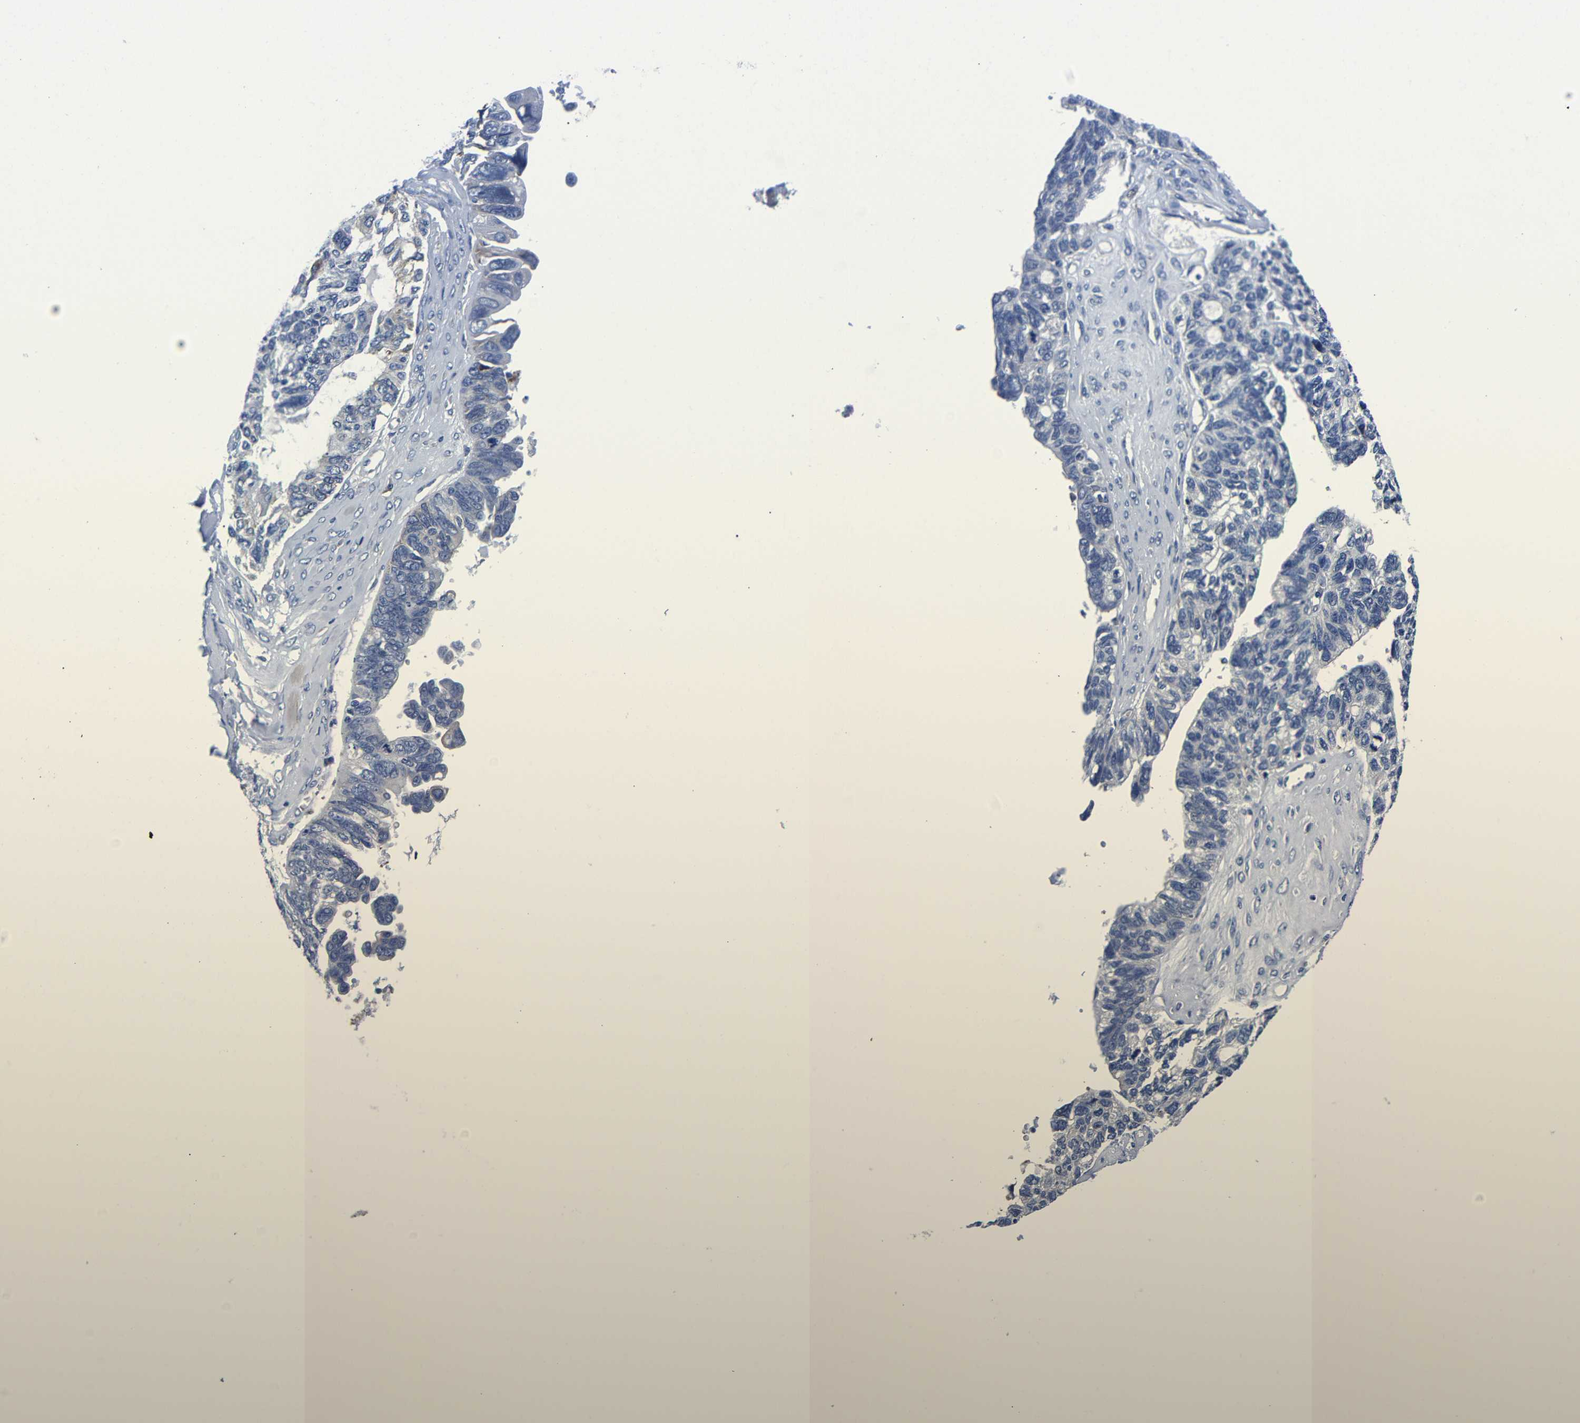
{"staining": {"intensity": "negative", "quantity": "none", "location": "none"}, "tissue": "ovarian cancer", "cell_type": "Tumor cells", "image_type": "cancer", "snomed": [{"axis": "morphology", "description": "Cystadenocarcinoma, serous, NOS"}, {"axis": "topography", "description": "Ovary"}], "caption": "Immunohistochemistry (IHC) photomicrograph of serous cystadenocarcinoma (ovarian) stained for a protein (brown), which shows no expression in tumor cells.", "gene": "CLEC4G", "patient": {"sex": "female", "age": 79}}